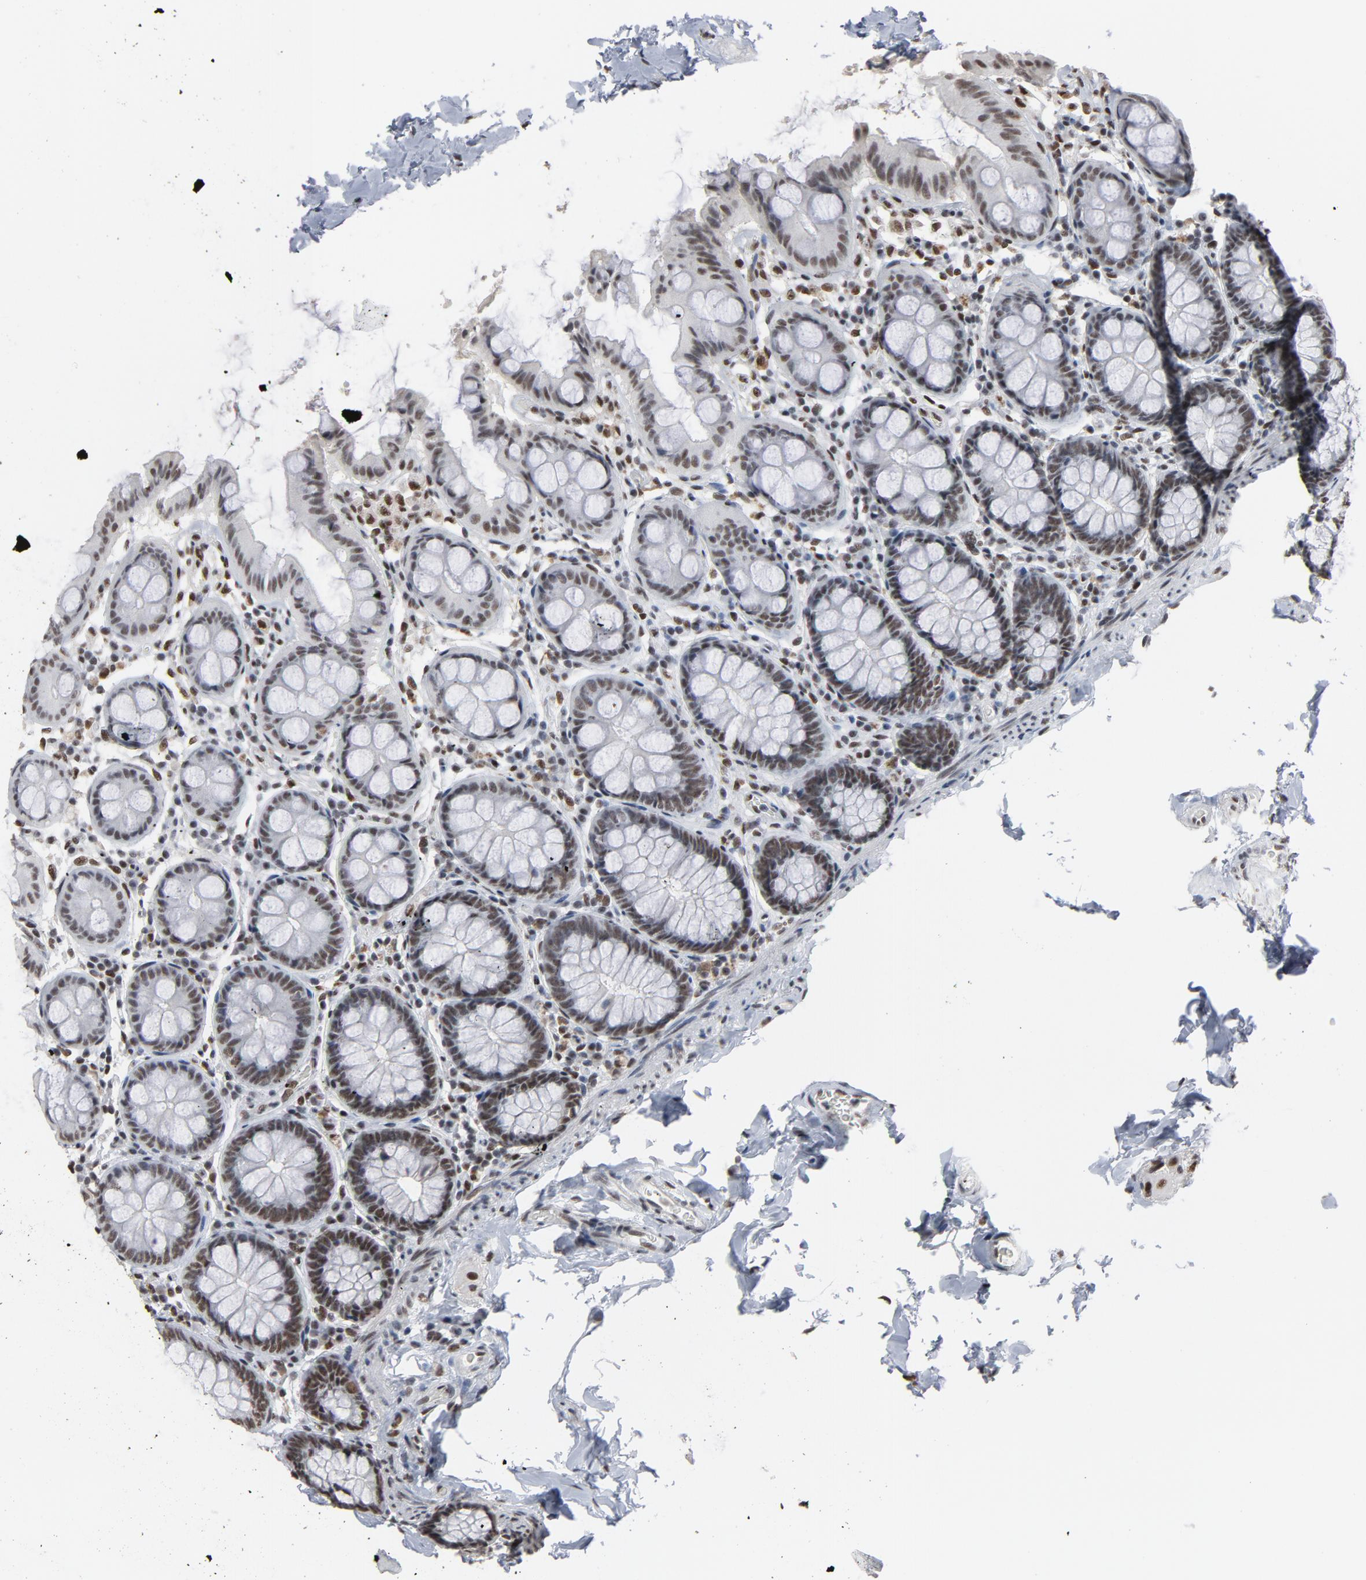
{"staining": {"intensity": "moderate", "quantity": ">75%", "location": "cytoplasmic/membranous"}, "tissue": "colon", "cell_type": "Endothelial cells", "image_type": "normal", "snomed": [{"axis": "morphology", "description": "Normal tissue, NOS"}, {"axis": "topography", "description": "Colon"}], "caption": "Immunohistochemical staining of unremarkable human colon exhibits >75% levels of moderate cytoplasmic/membranous protein expression in about >75% of endothelial cells. The staining was performed using DAB (3,3'-diaminobenzidine), with brown indicating positive protein expression. Nuclei are stained blue with hematoxylin.", "gene": "MRE11", "patient": {"sex": "female", "age": 61}}